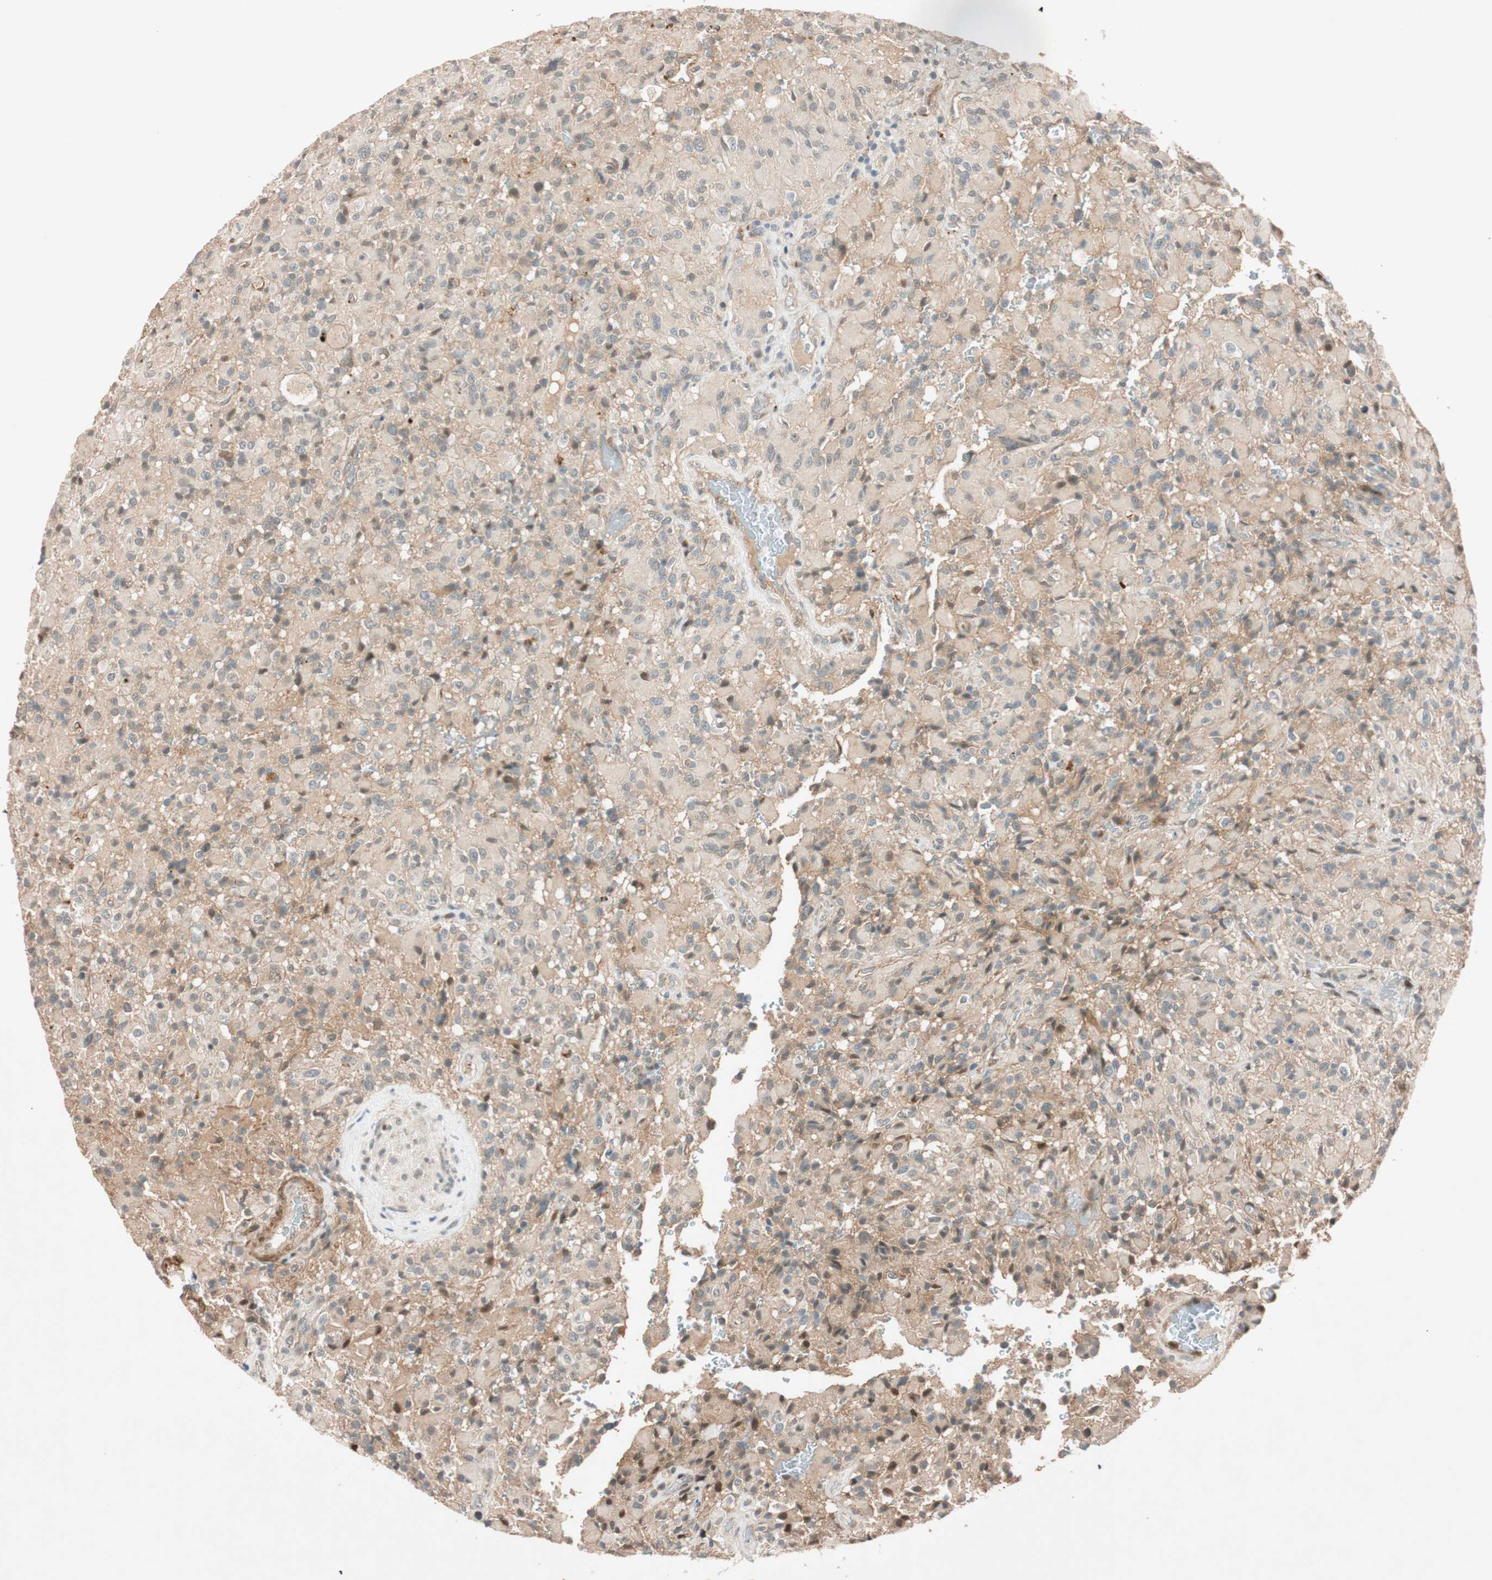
{"staining": {"intensity": "weak", "quantity": "<25%", "location": "cytoplasmic/membranous"}, "tissue": "glioma", "cell_type": "Tumor cells", "image_type": "cancer", "snomed": [{"axis": "morphology", "description": "Glioma, malignant, High grade"}, {"axis": "topography", "description": "Brain"}], "caption": "The histopathology image exhibits no staining of tumor cells in glioma. Nuclei are stained in blue.", "gene": "EPHA6", "patient": {"sex": "male", "age": 71}}